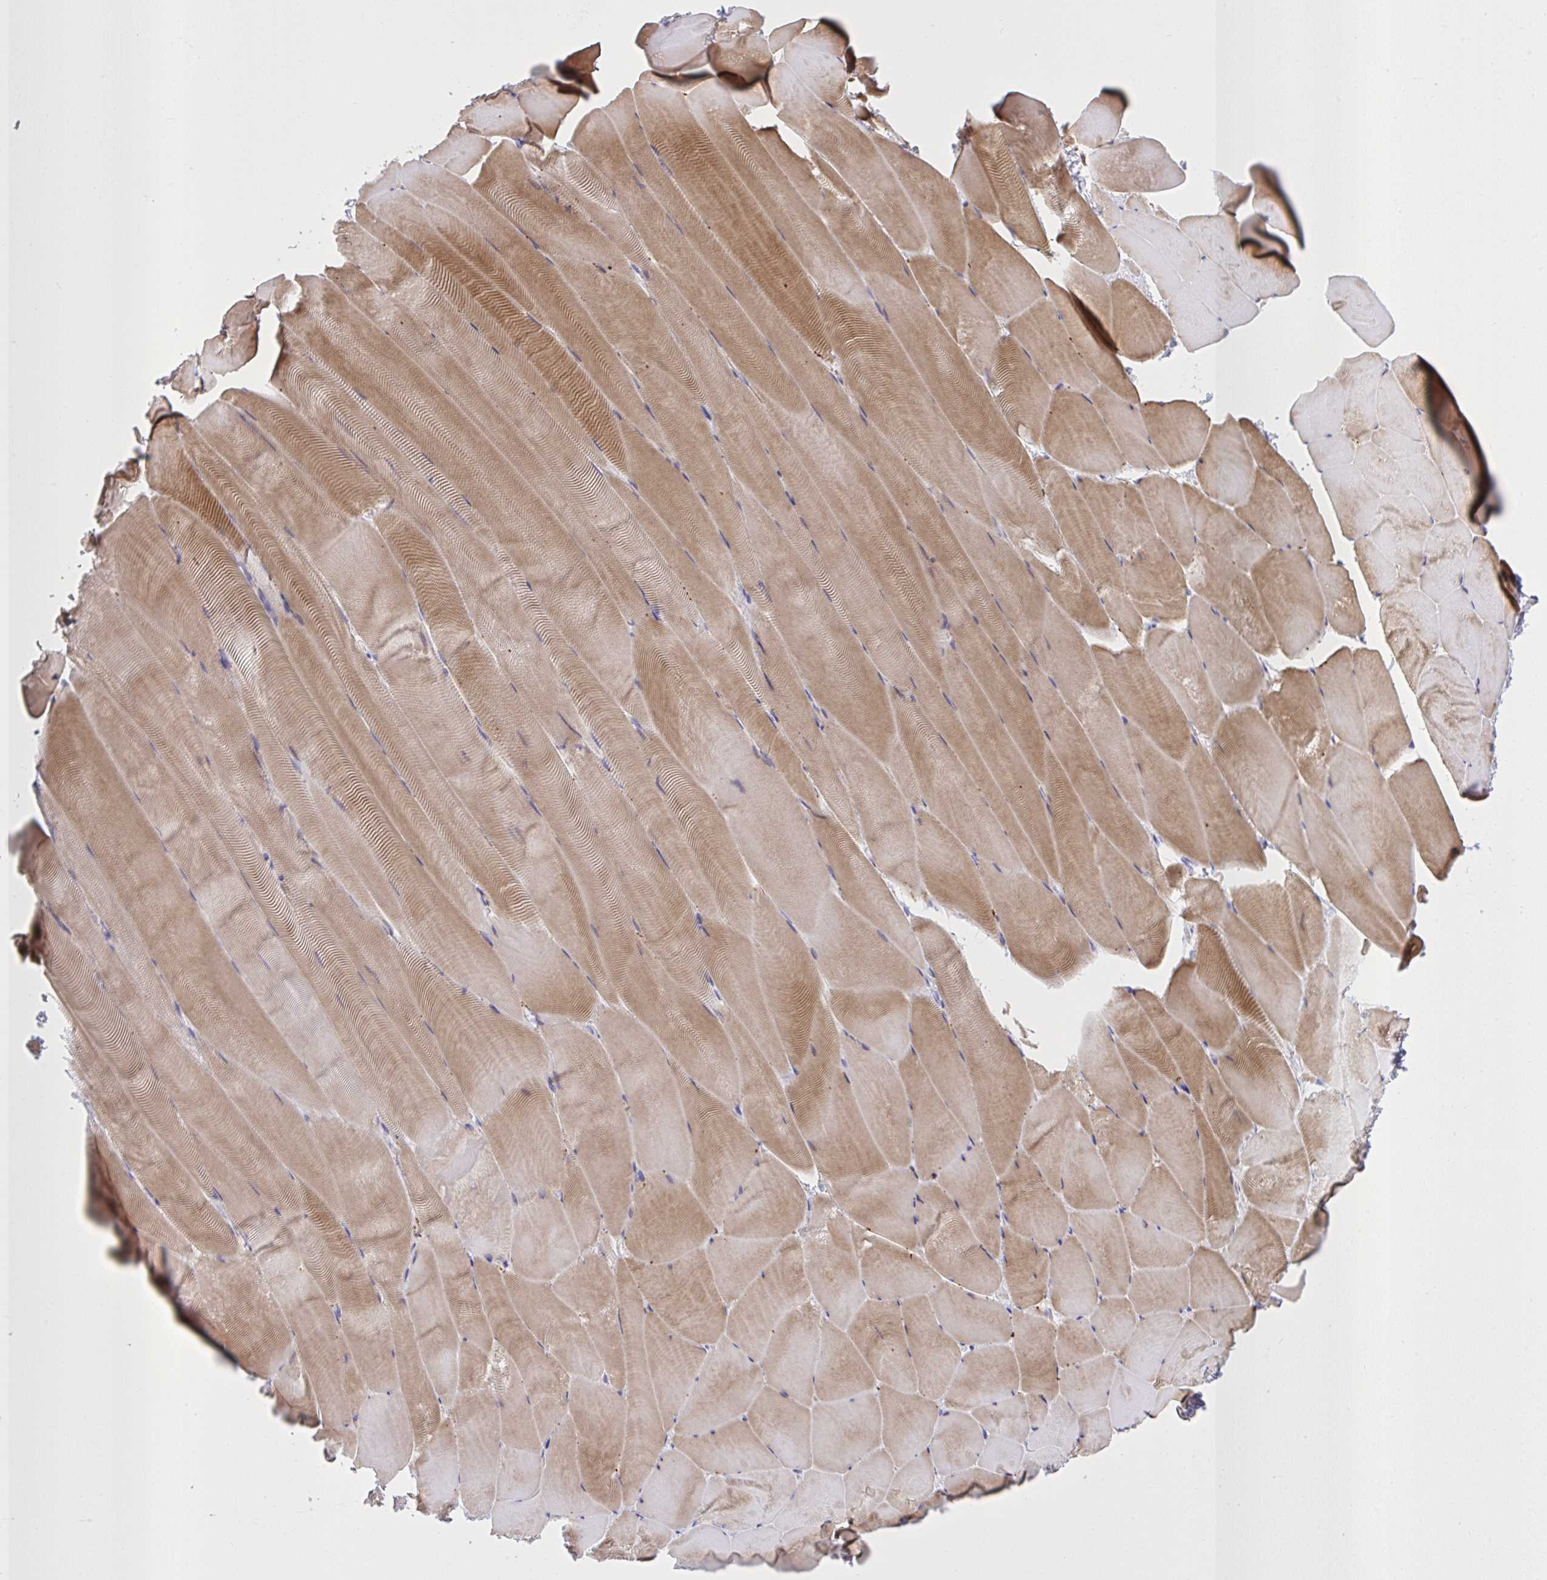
{"staining": {"intensity": "moderate", "quantity": ">75%", "location": "cytoplasmic/membranous"}, "tissue": "skeletal muscle", "cell_type": "Myocytes", "image_type": "normal", "snomed": [{"axis": "morphology", "description": "Normal tissue, NOS"}, {"axis": "topography", "description": "Skeletal muscle"}], "caption": "Skeletal muscle stained with DAB (3,3'-diaminobenzidine) immunohistochemistry displays medium levels of moderate cytoplasmic/membranous expression in about >75% of myocytes.", "gene": "SPAG1", "patient": {"sex": "female", "age": 64}}